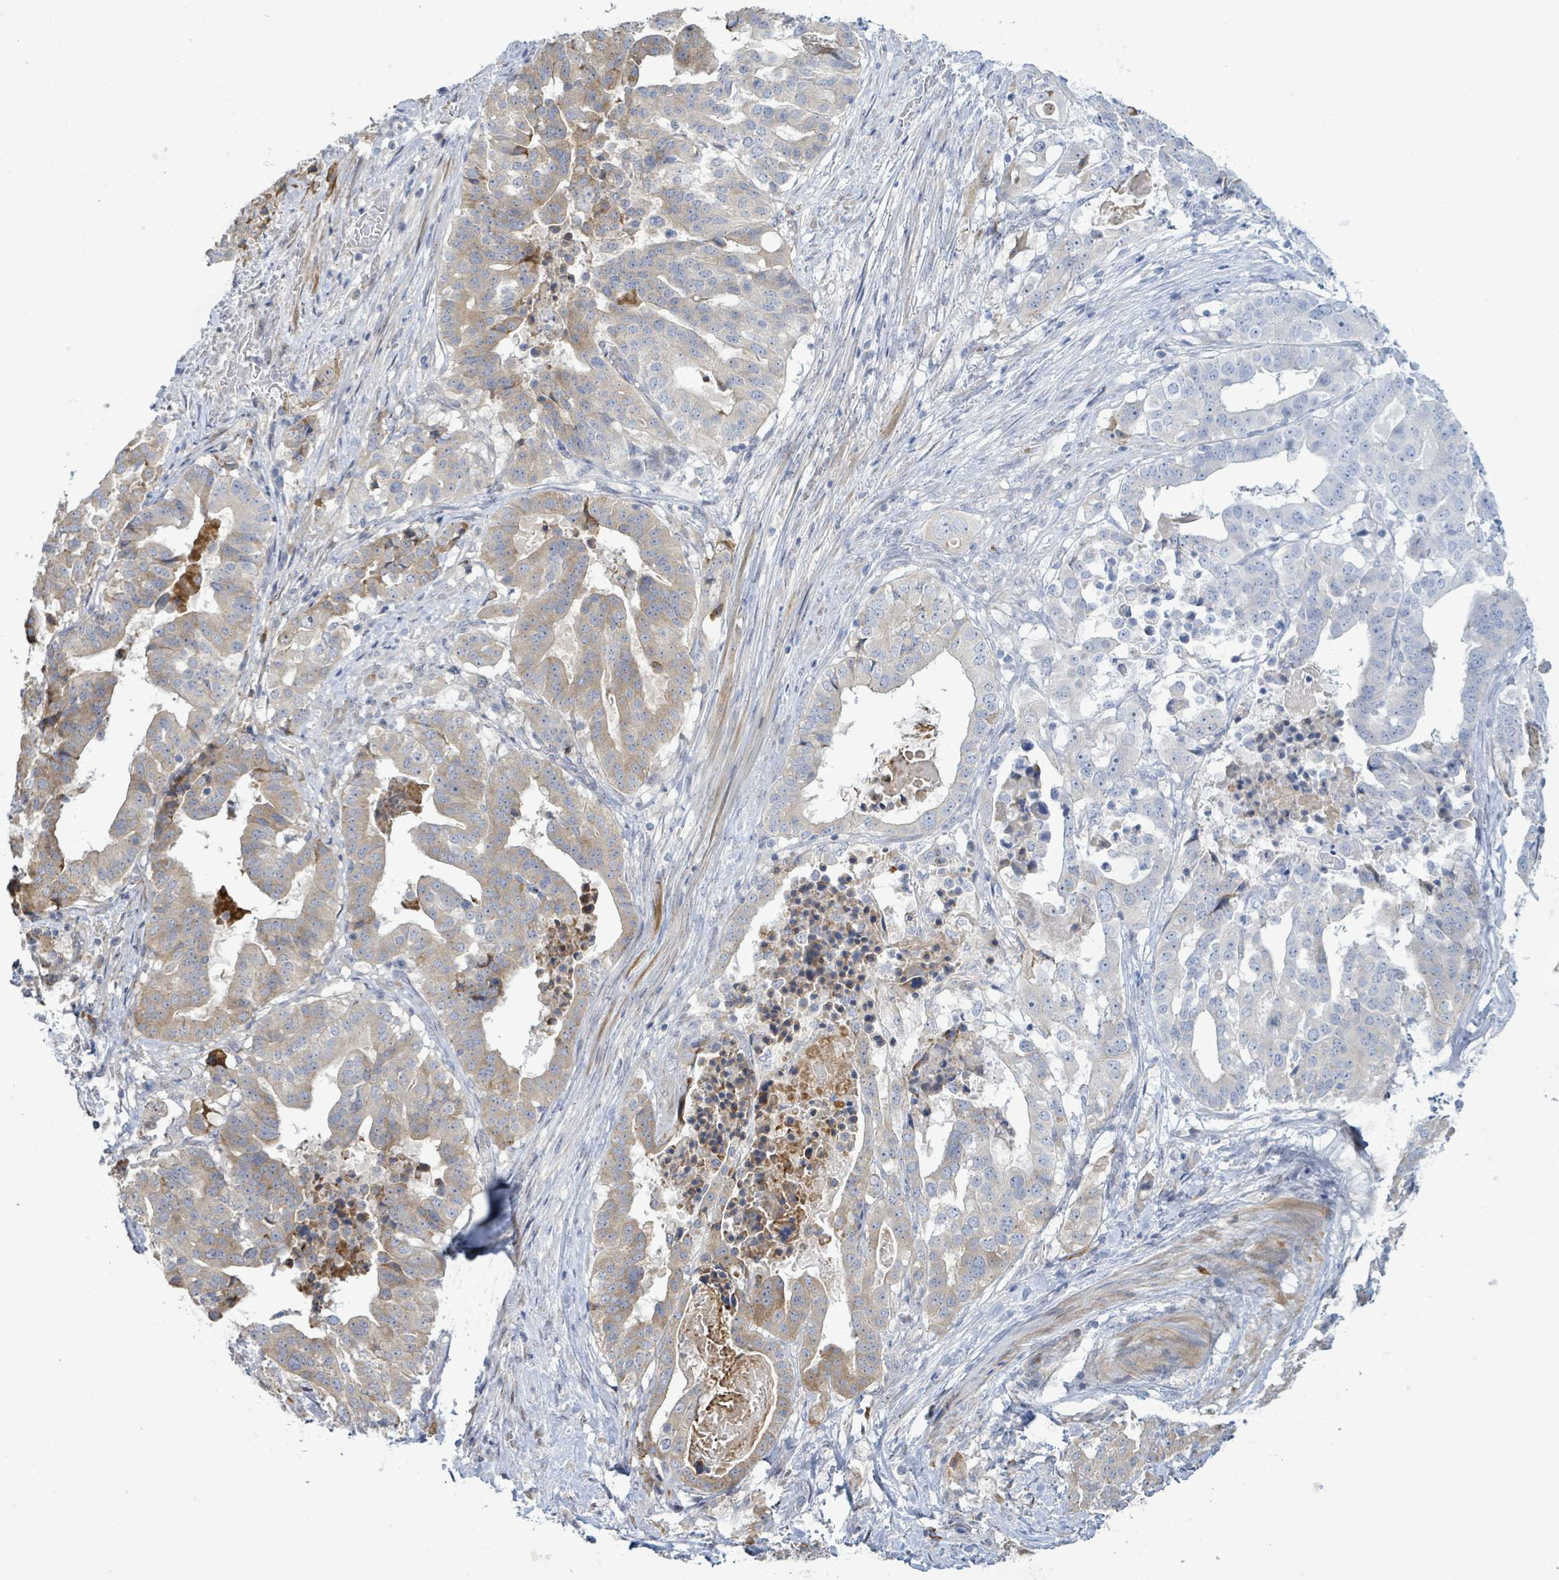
{"staining": {"intensity": "moderate", "quantity": "25%-75%", "location": "cytoplasmic/membranous"}, "tissue": "stomach cancer", "cell_type": "Tumor cells", "image_type": "cancer", "snomed": [{"axis": "morphology", "description": "Adenocarcinoma, NOS"}, {"axis": "topography", "description": "Stomach"}], "caption": "Stomach cancer stained for a protein (brown) shows moderate cytoplasmic/membranous positive expression in about 25%-75% of tumor cells.", "gene": "SLIT3", "patient": {"sex": "male", "age": 48}}